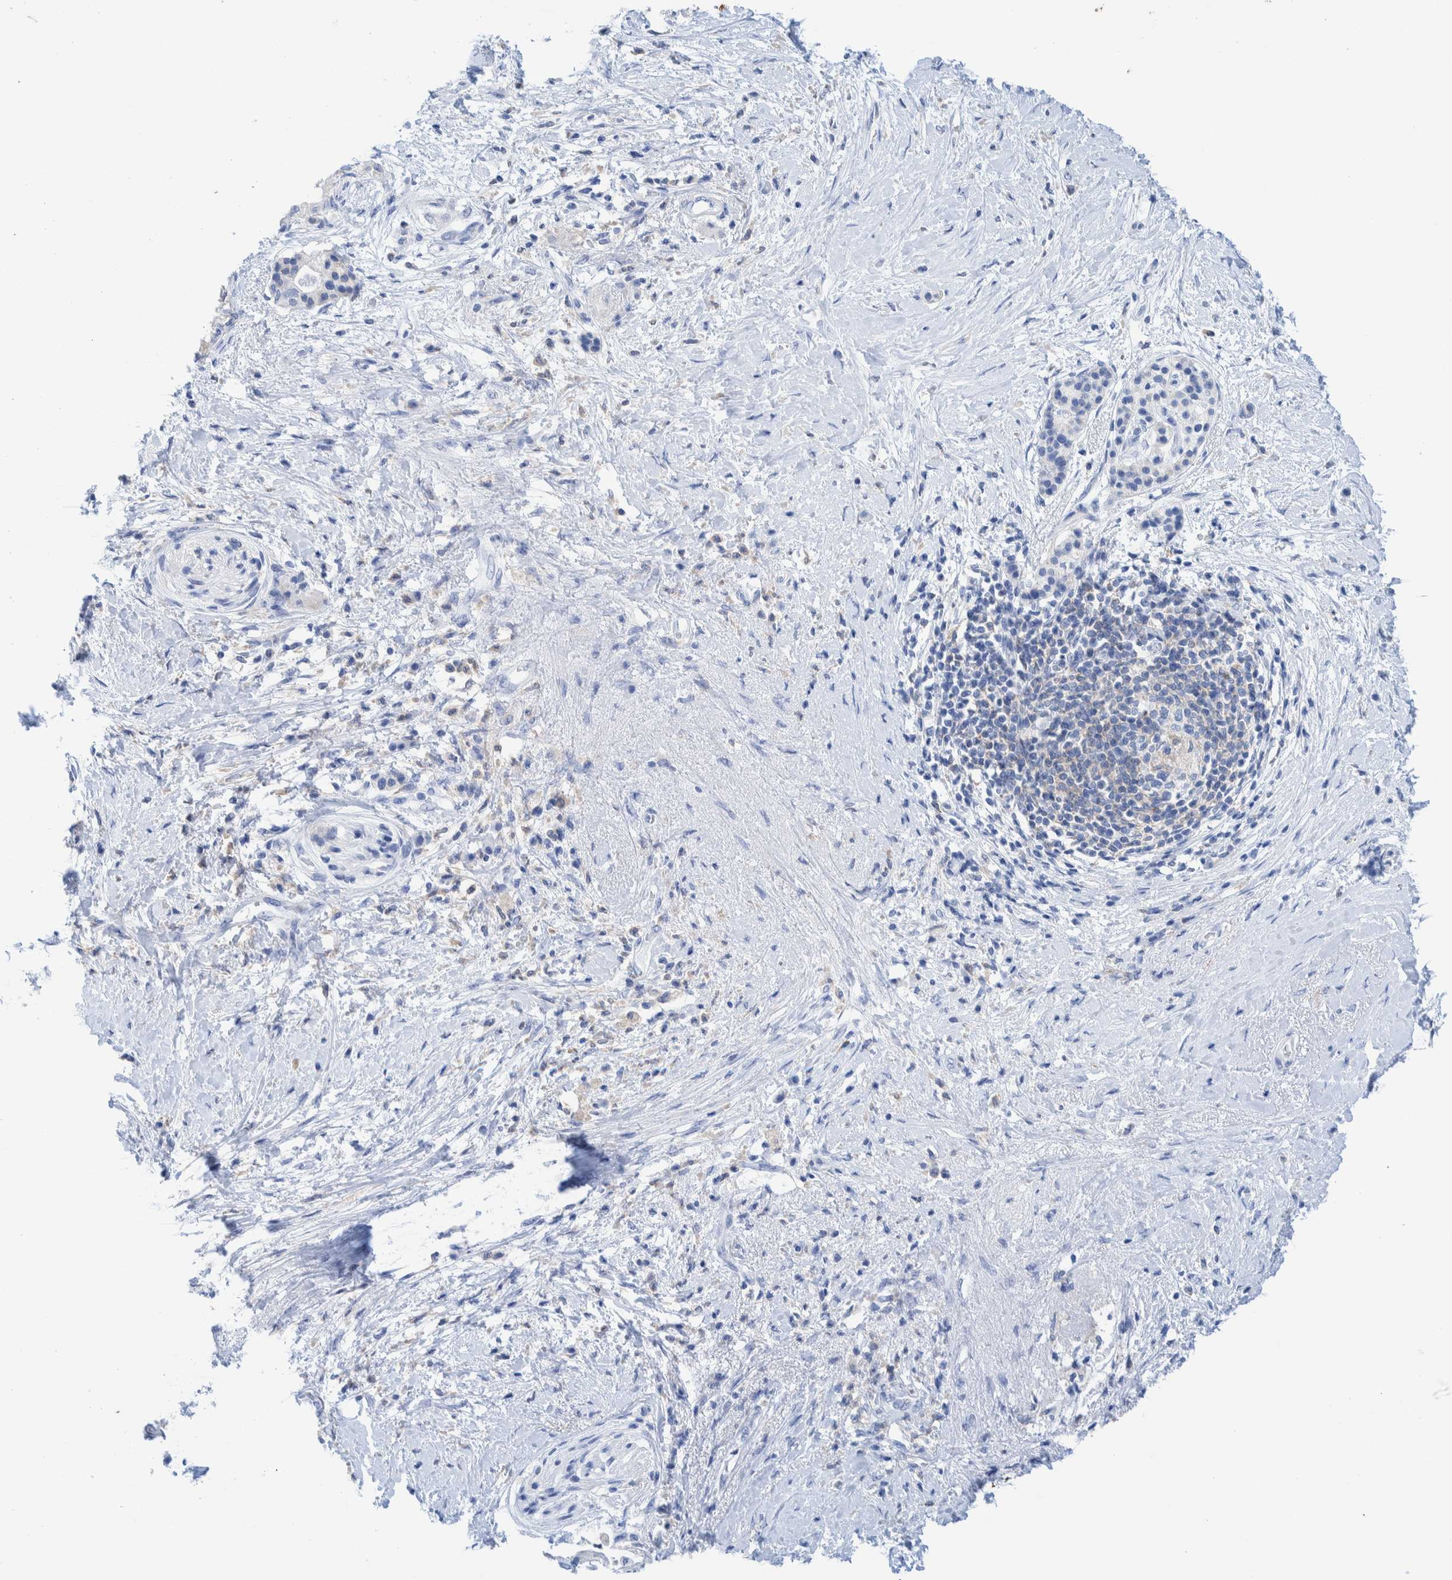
{"staining": {"intensity": "negative", "quantity": "none", "location": "none"}, "tissue": "pancreatic cancer", "cell_type": "Tumor cells", "image_type": "cancer", "snomed": [{"axis": "morphology", "description": "Normal tissue, NOS"}, {"axis": "morphology", "description": "Adenocarcinoma, NOS"}, {"axis": "topography", "description": "Pancreas"}, {"axis": "topography", "description": "Duodenum"}], "caption": "Immunohistochemistry (IHC) image of pancreatic adenocarcinoma stained for a protein (brown), which demonstrates no expression in tumor cells.", "gene": "KRT14", "patient": {"sex": "female", "age": 60}}